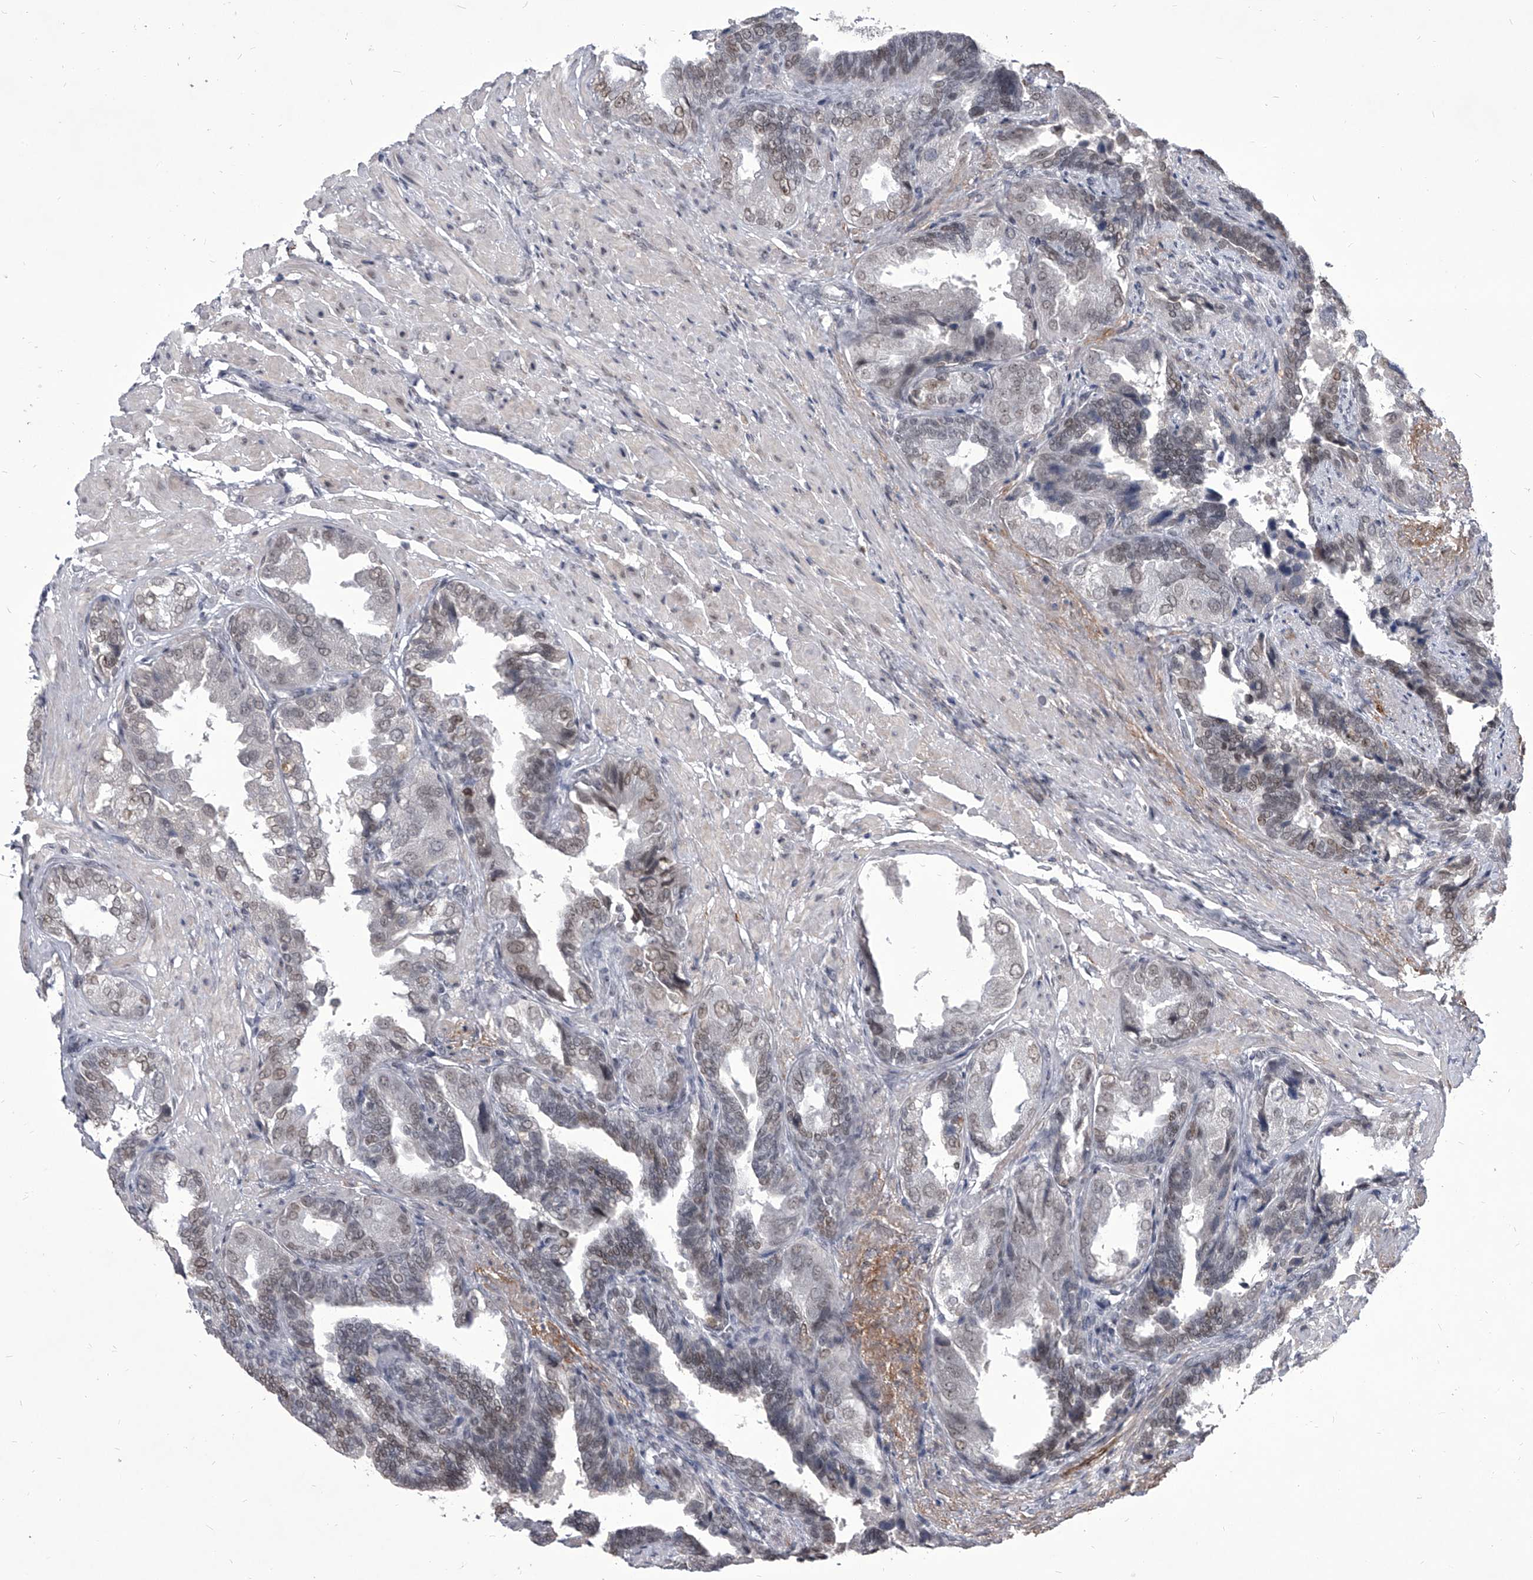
{"staining": {"intensity": "weak", "quantity": "25%-75%", "location": "nuclear"}, "tissue": "seminal vesicle", "cell_type": "Glandular cells", "image_type": "normal", "snomed": [{"axis": "morphology", "description": "Normal tissue, NOS"}, {"axis": "topography", "description": "Seminal veicle"}, {"axis": "topography", "description": "Peripheral nerve tissue"}], "caption": "DAB immunohistochemical staining of benign seminal vesicle shows weak nuclear protein staining in about 25%-75% of glandular cells.", "gene": "PPIL4", "patient": {"sex": "male", "age": 63}}